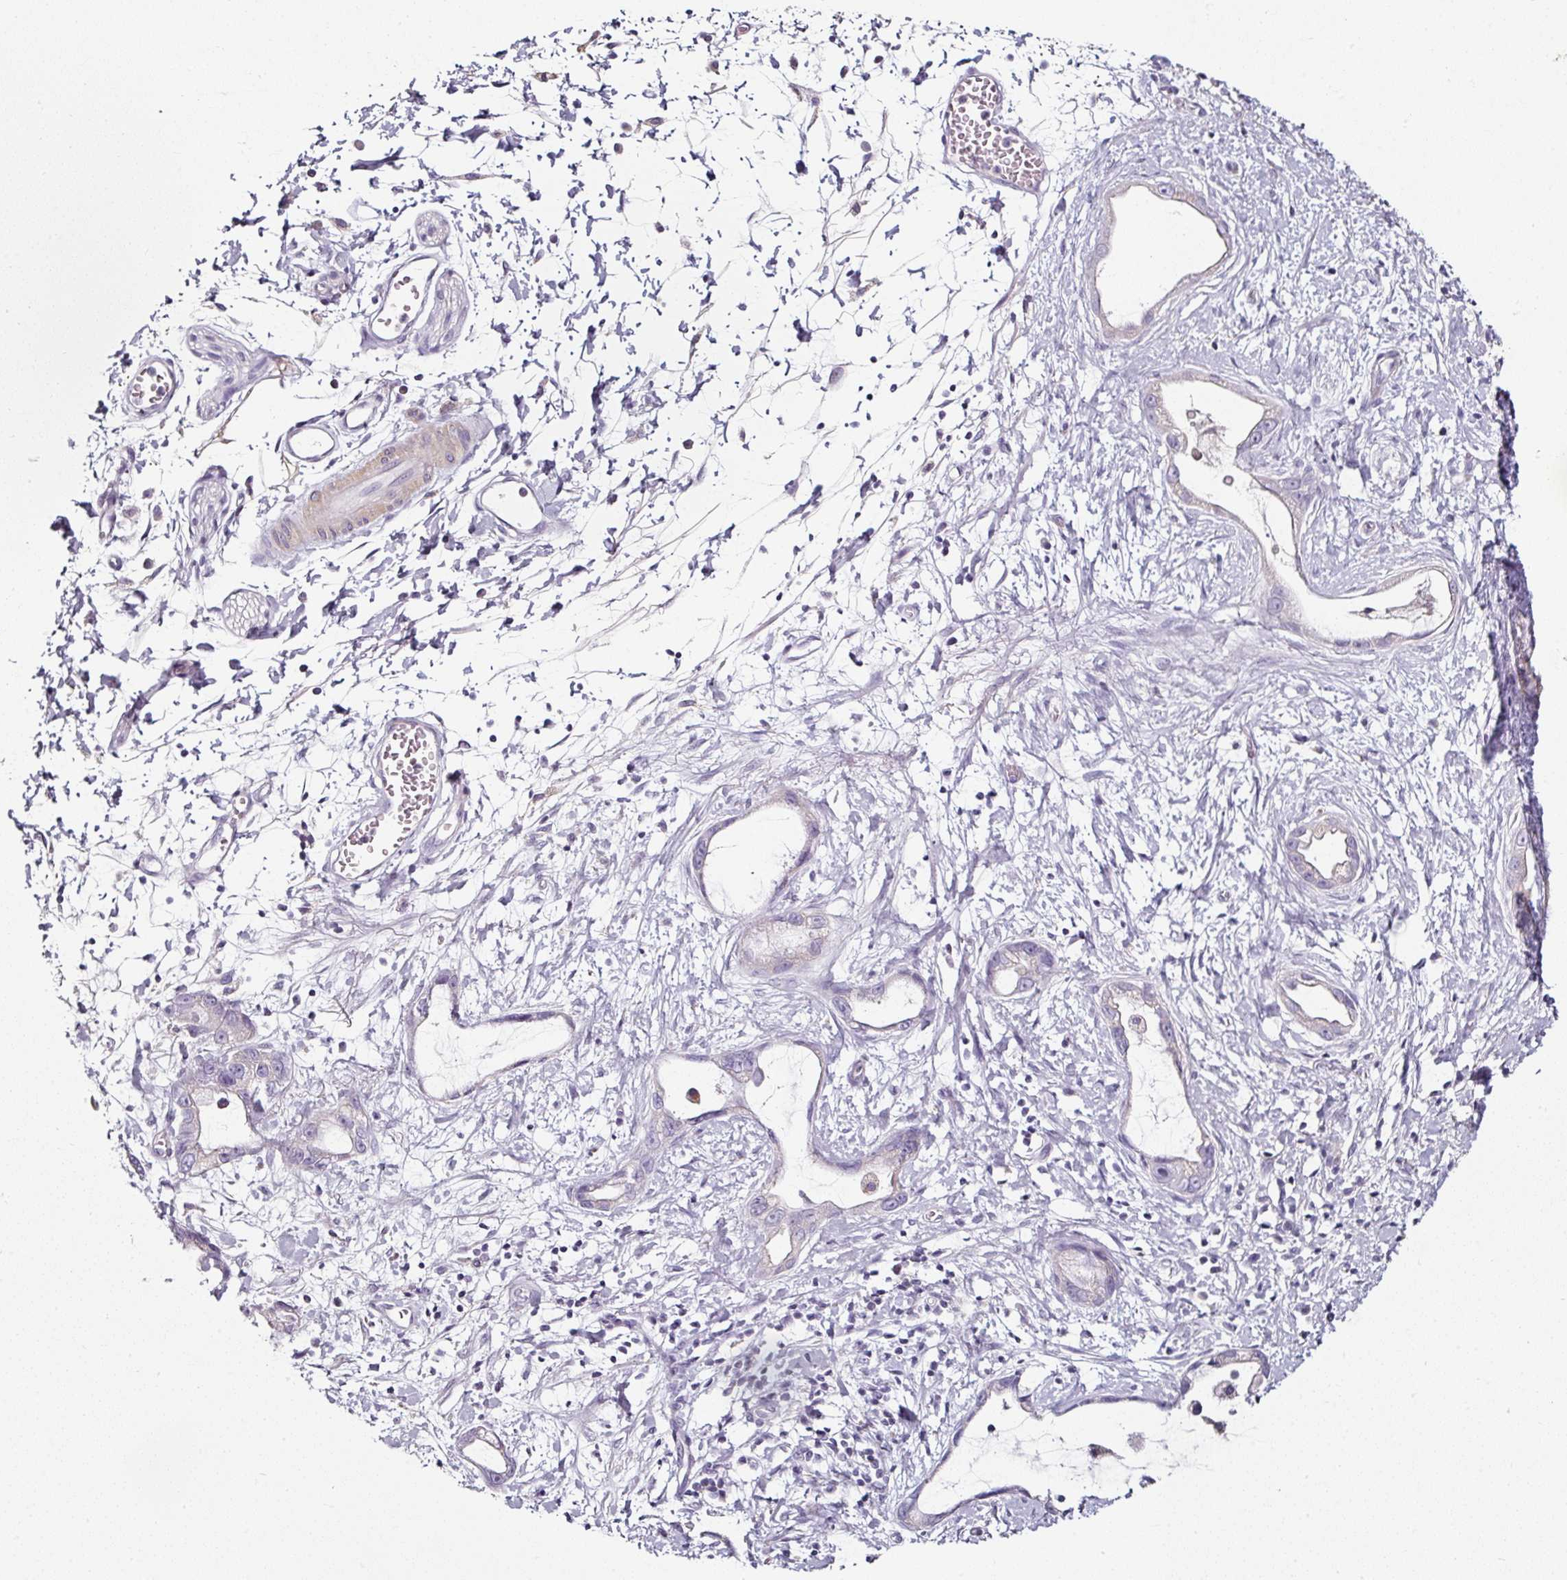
{"staining": {"intensity": "negative", "quantity": "none", "location": "none"}, "tissue": "stomach cancer", "cell_type": "Tumor cells", "image_type": "cancer", "snomed": [{"axis": "morphology", "description": "Adenocarcinoma, NOS"}, {"axis": "topography", "description": "Stomach"}], "caption": "There is no significant positivity in tumor cells of adenocarcinoma (stomach).", "gene": "CAP2", "patient": {"sex": "male", "age": 55}}